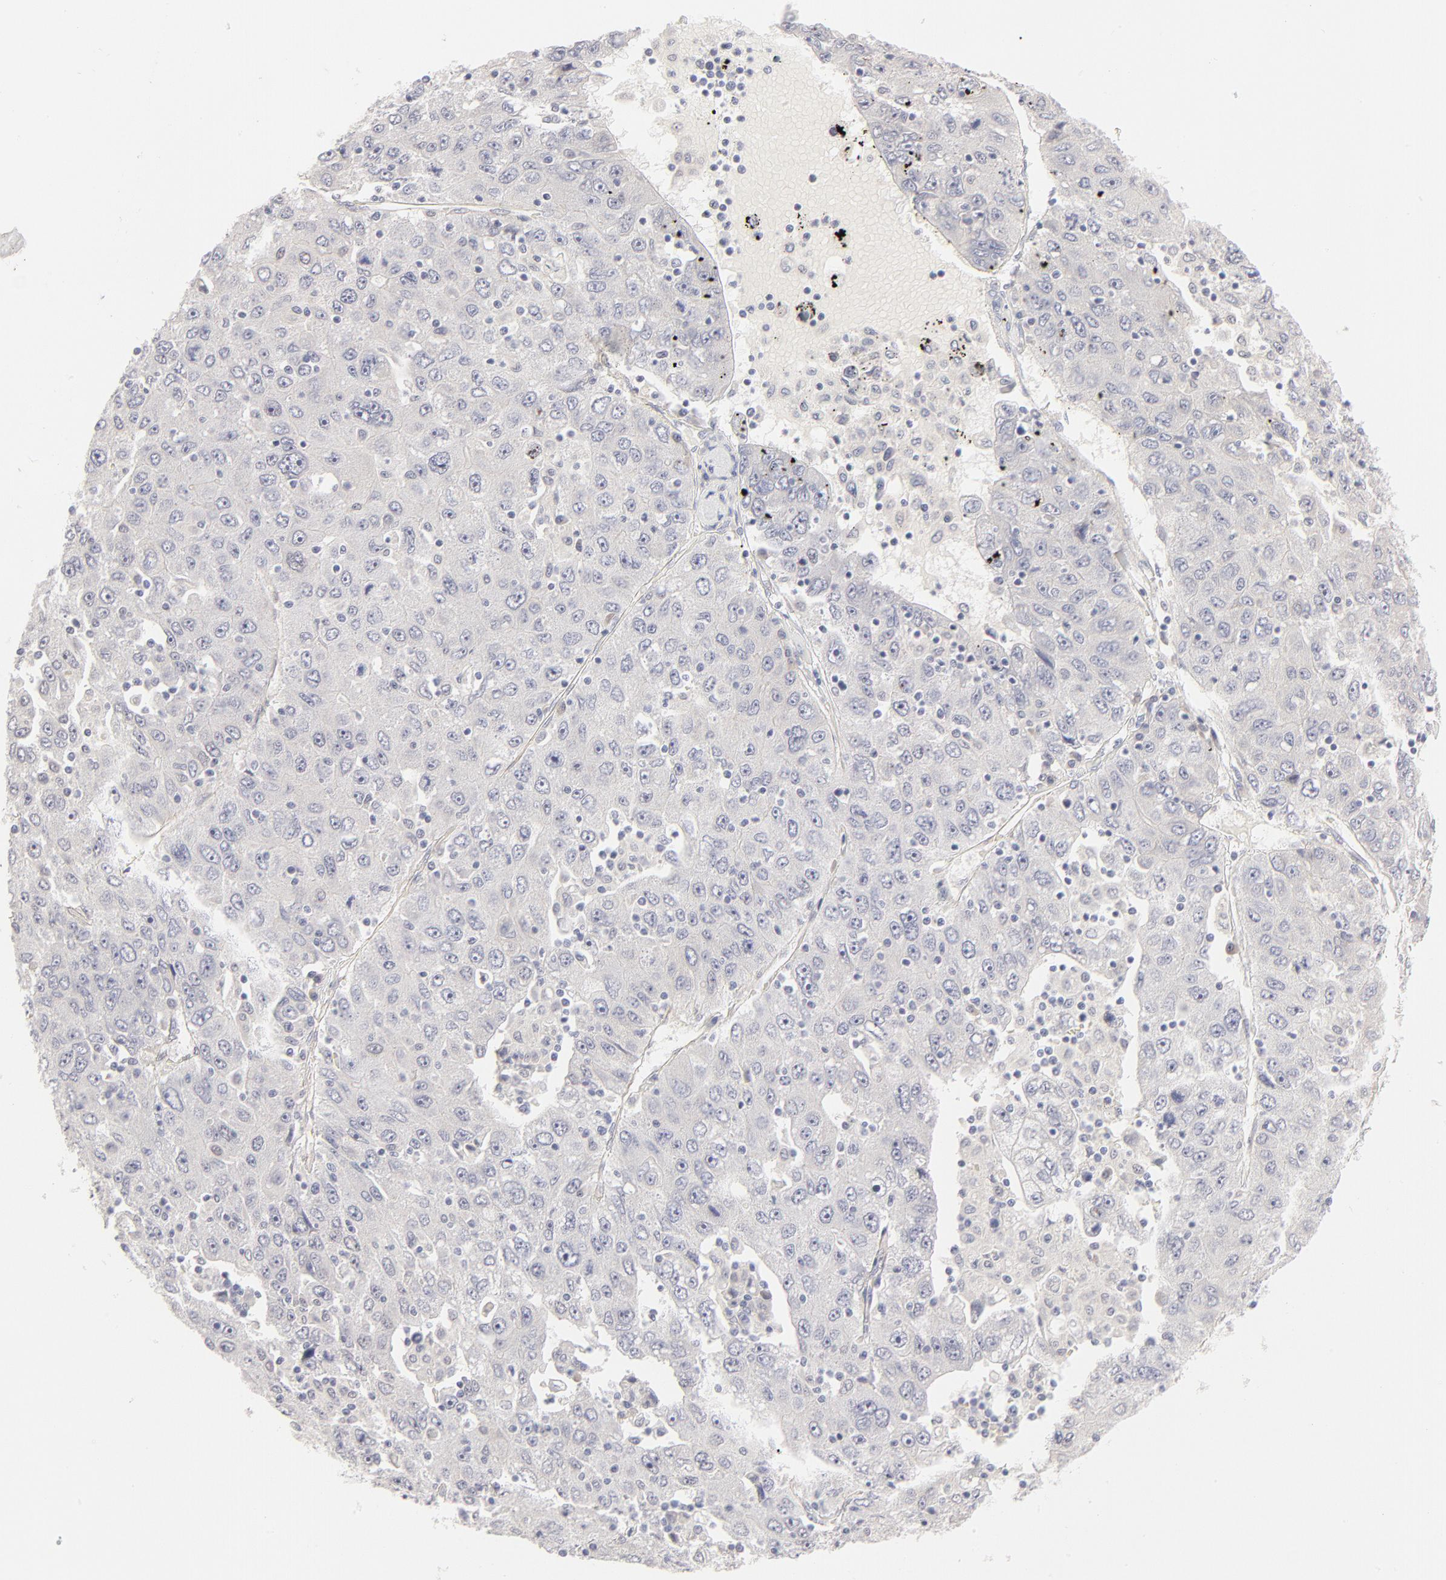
{"staining": {"intensity": "negative", "quantity": "none", "location": "none"}, "tissue": "liver cancer", "cell_type": "Tumor cells", "image_type": "cancer", "snomed": [{"axis": "morphology", "description": "Carcinoma, Hepatocellular, NOS"}, {"axis": "topography", "description": "Liver"}], "caption": "Immunohistochemical staining of human hepatocellular carcinoma (liver) reveals no significant staining in tumor cells.", "gene": "ELF3", "patient": {"sex": "male", "age": 49}}